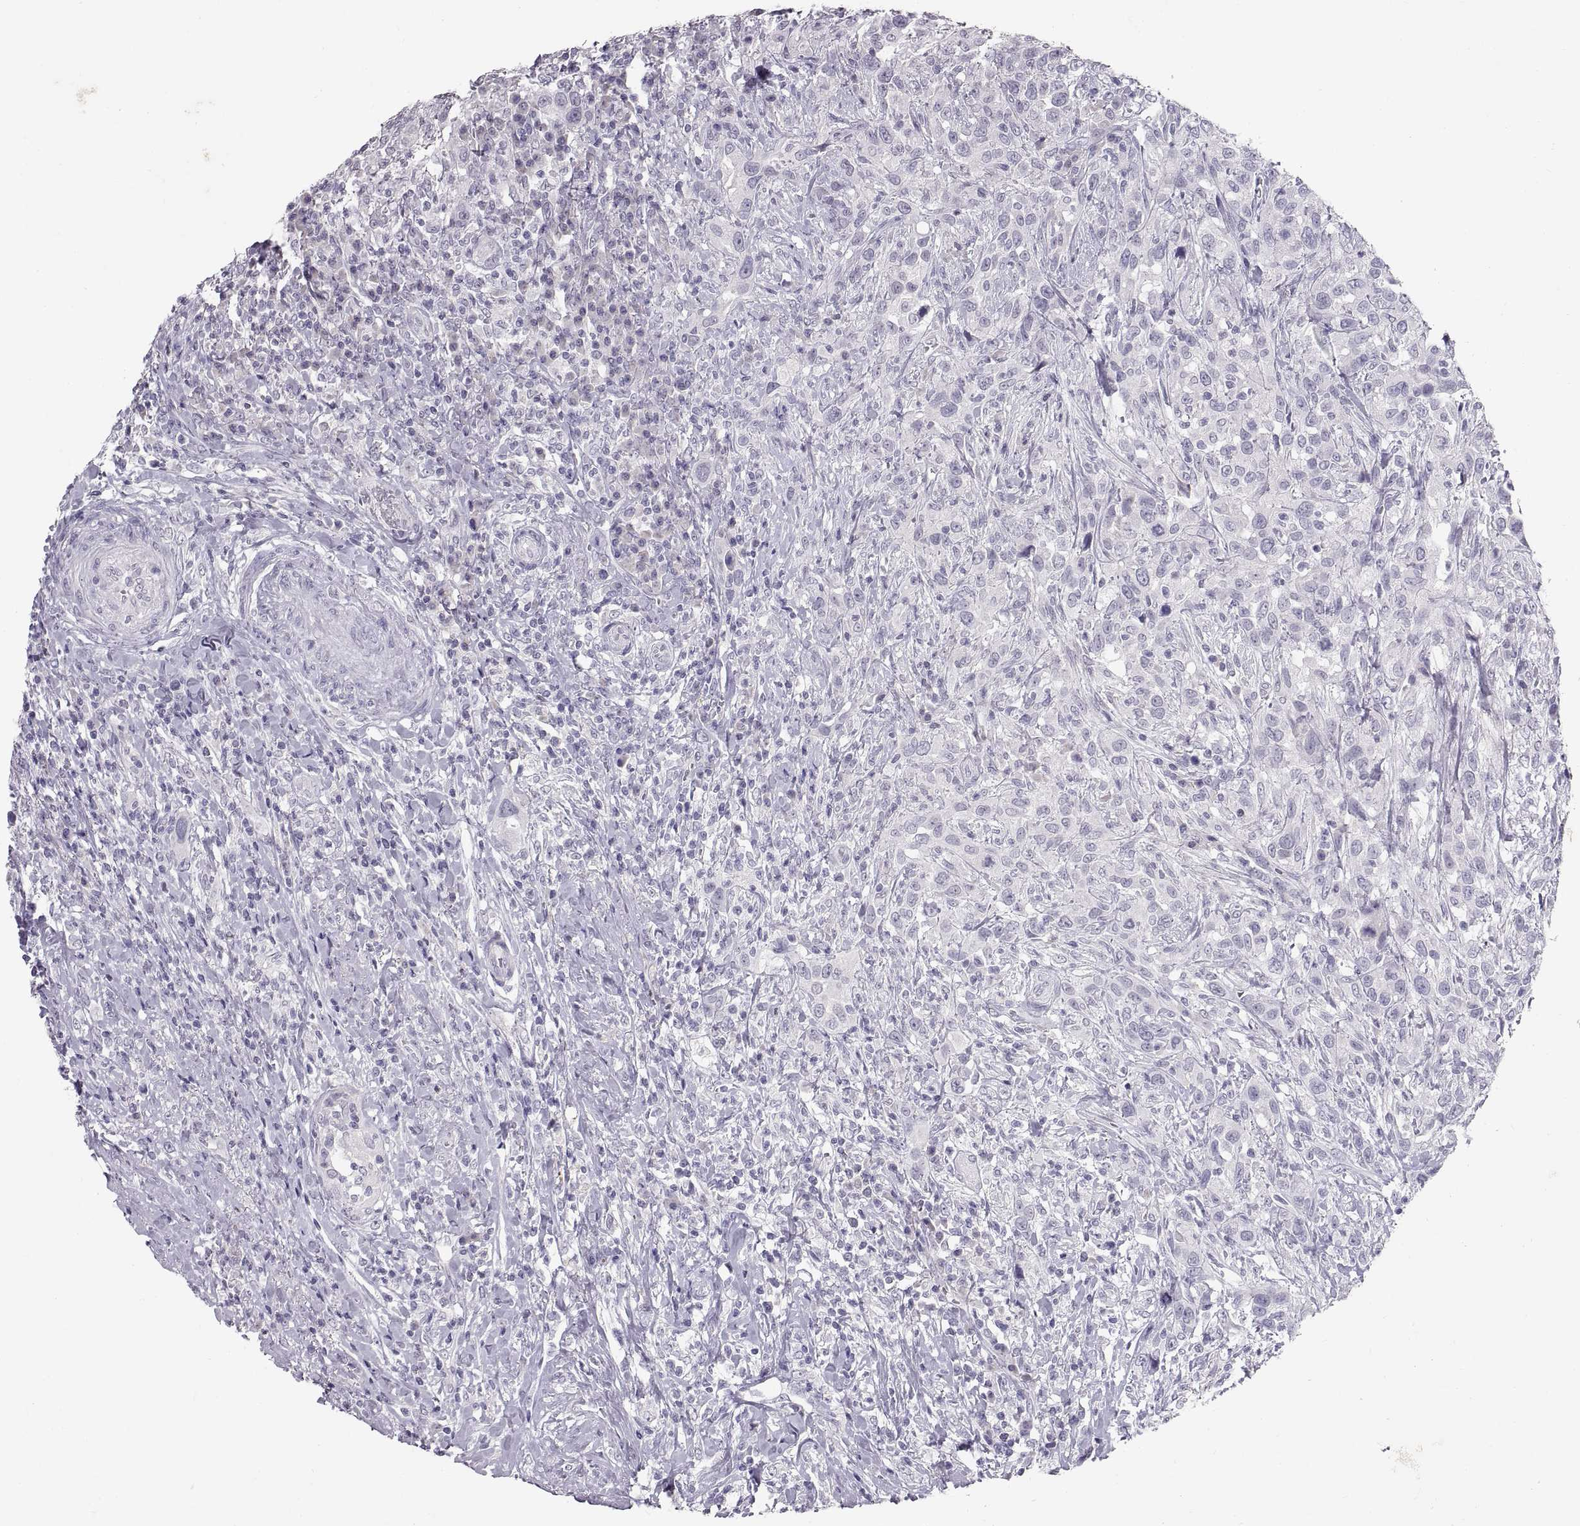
{"staining": {"intensity": "negative", "quantity": "none", "location": "none"}, "tissue": "urothelial cancer", "cell_type": "Tumor cells", "image_type": "cancer", "snomed": [{"axis": "morphology", "description": "Urothelial carcinoma, NOS"}, {"axis": "morphology", "description": "Urothelial carcinoma, High grade"}, {"axis": "topography", "description": "Urinary bladder"}], "caption": "Tumor cells are negative for brown protein staining in urothelial cancer.", "gene": "SPACDR", "patient": {"sex": "female", "age": 64}}